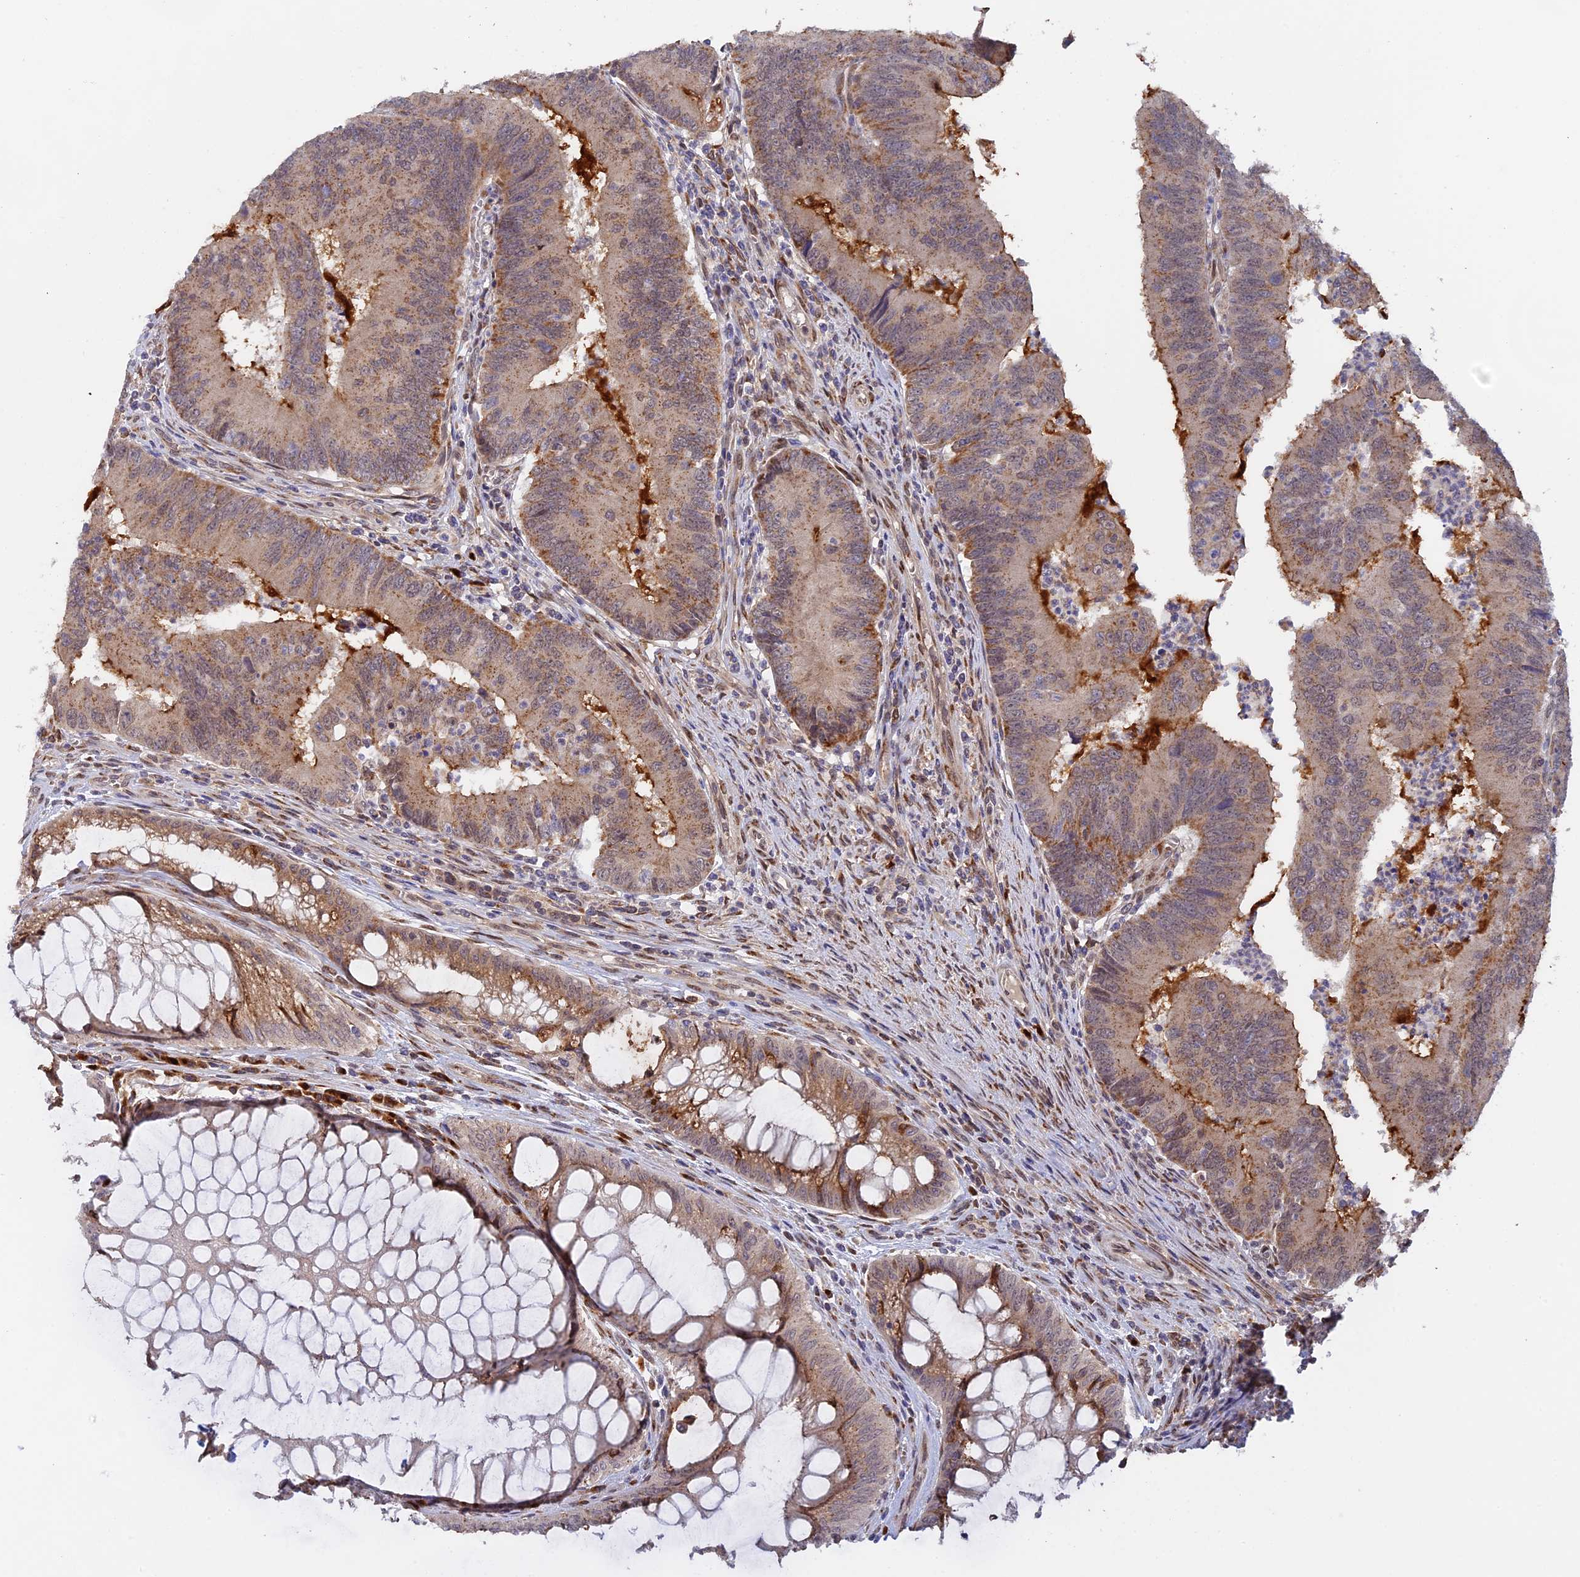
{"staining": {"intensity": "weak", "quantity": ">75%", "location": "cytoplasmic/membranous,nuclear"}, "tissue": "colorectal cancer", "cell_type": "Tumor cells", "image_type": "cancer", "snomed": [{"axis": "morphology", "description": "Adenocarcinoma, NOS"}, {"axis": "topography", "description": "Colon"}], "caption": "Immunohistochemistry (IHC) staining of colorectal cancer, which reveals low levels of weak cytoplasmic/membranous and nuclear staining in approximately >75% of tumor cells indicating weak cytoplasmic/membranous and nuclear protein expression. The staining was performed using DAB (3,3'-diaminobenzidine) (brown) for protein detection and nuclei were counterstained in hematoxylin (blue).", "gene": "SNX17", "patient": {"sex": "female", "age": 67}}